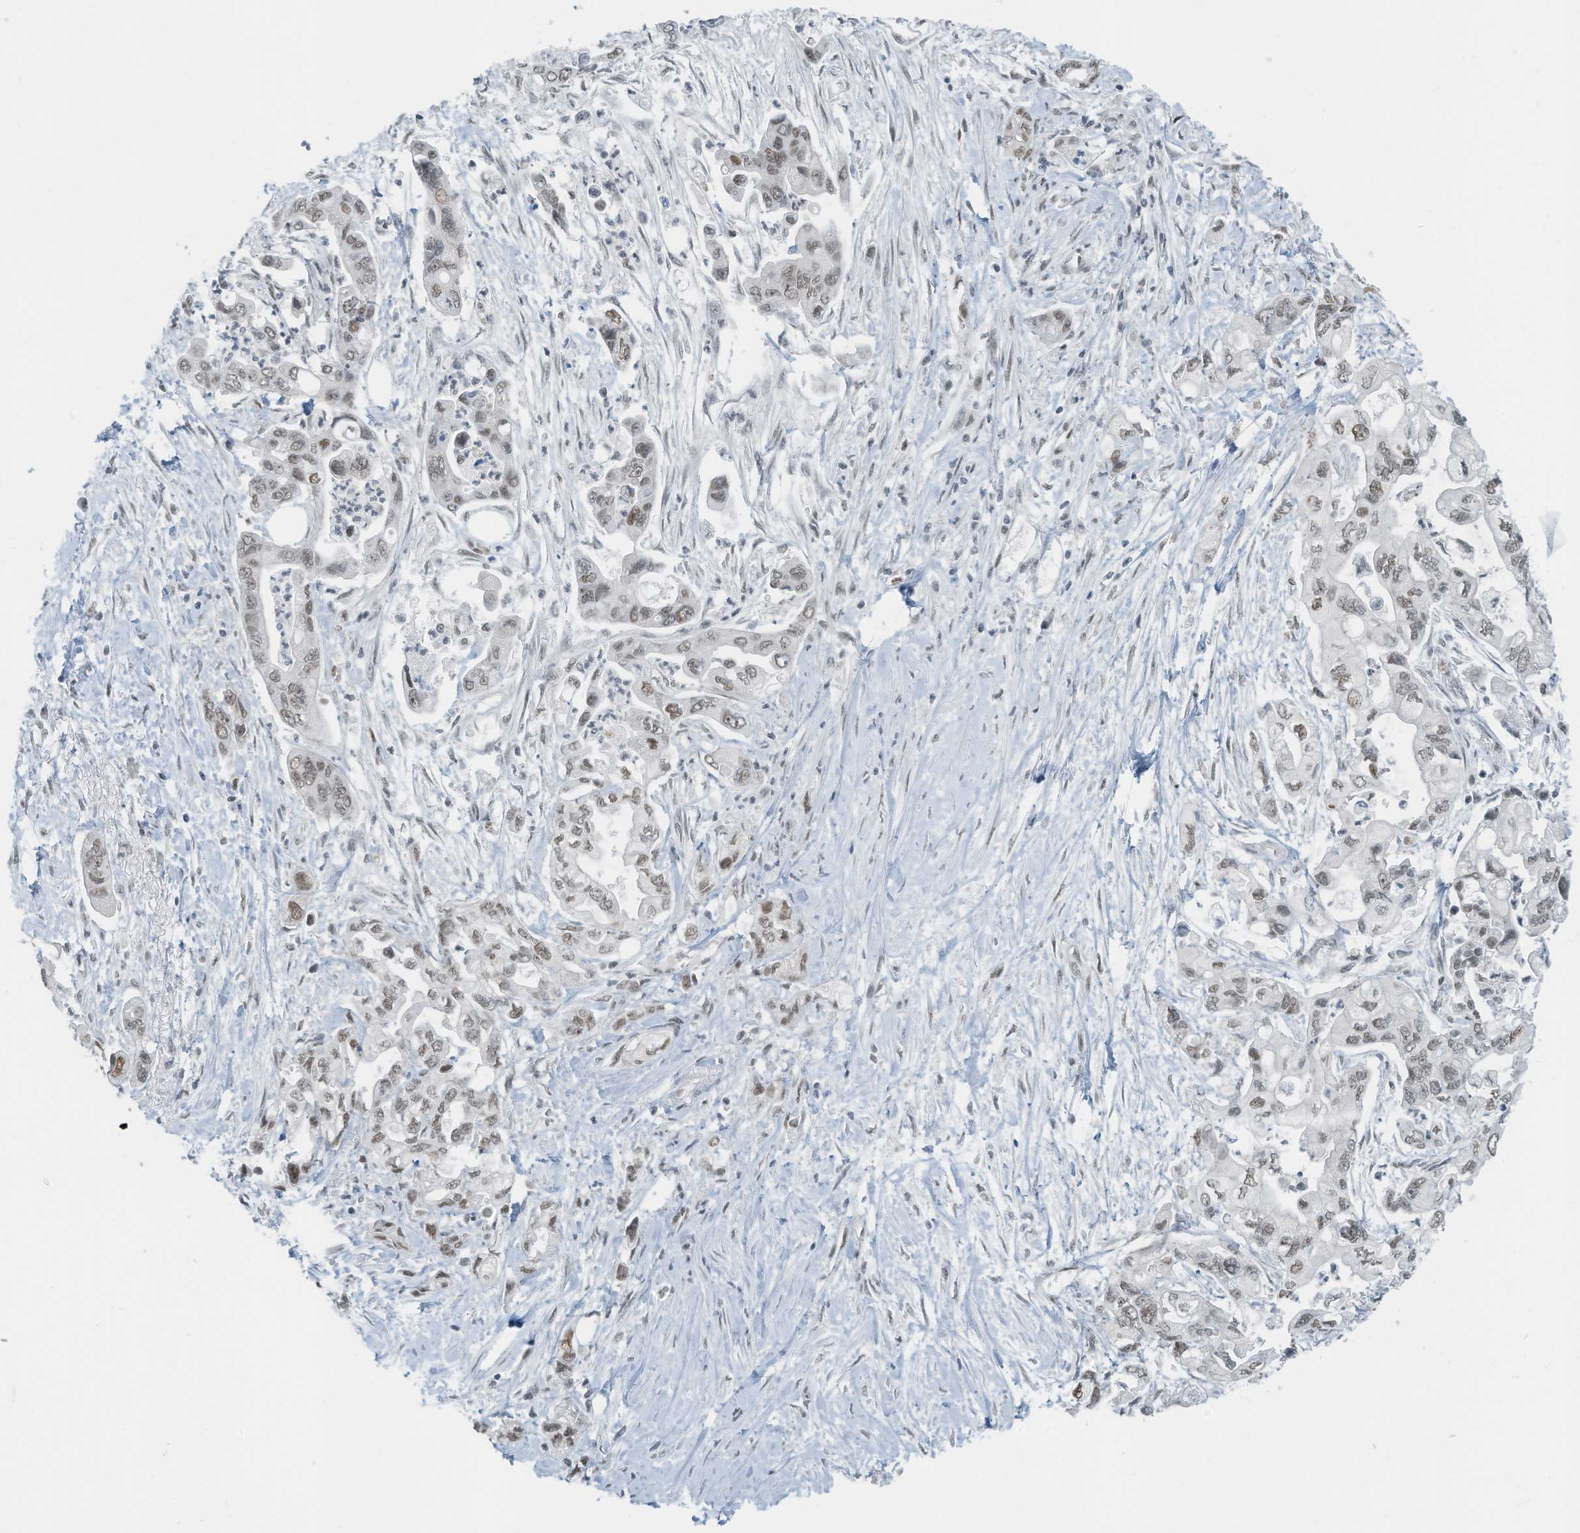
{"staining": {"intensity": "weak", "quantity": "<25%", "location": "nuclear"}, "tissue": "pancreatic cancer", "cell_type": "Tumor cells", "image_type": "cancer", "snomed": [{"axis": "morphology", "description": "Adenocarcinoma, NOS"}, {"axis": "topography", "description": "Pancreas"}], "caption": "This is a photomicrograph of IHC staining of adenocarcinoma (pancreatic), which shows no positivity in tumor cells.", "gene": "WRNIP1", "patient": {"sex": "male", "age": 70}}